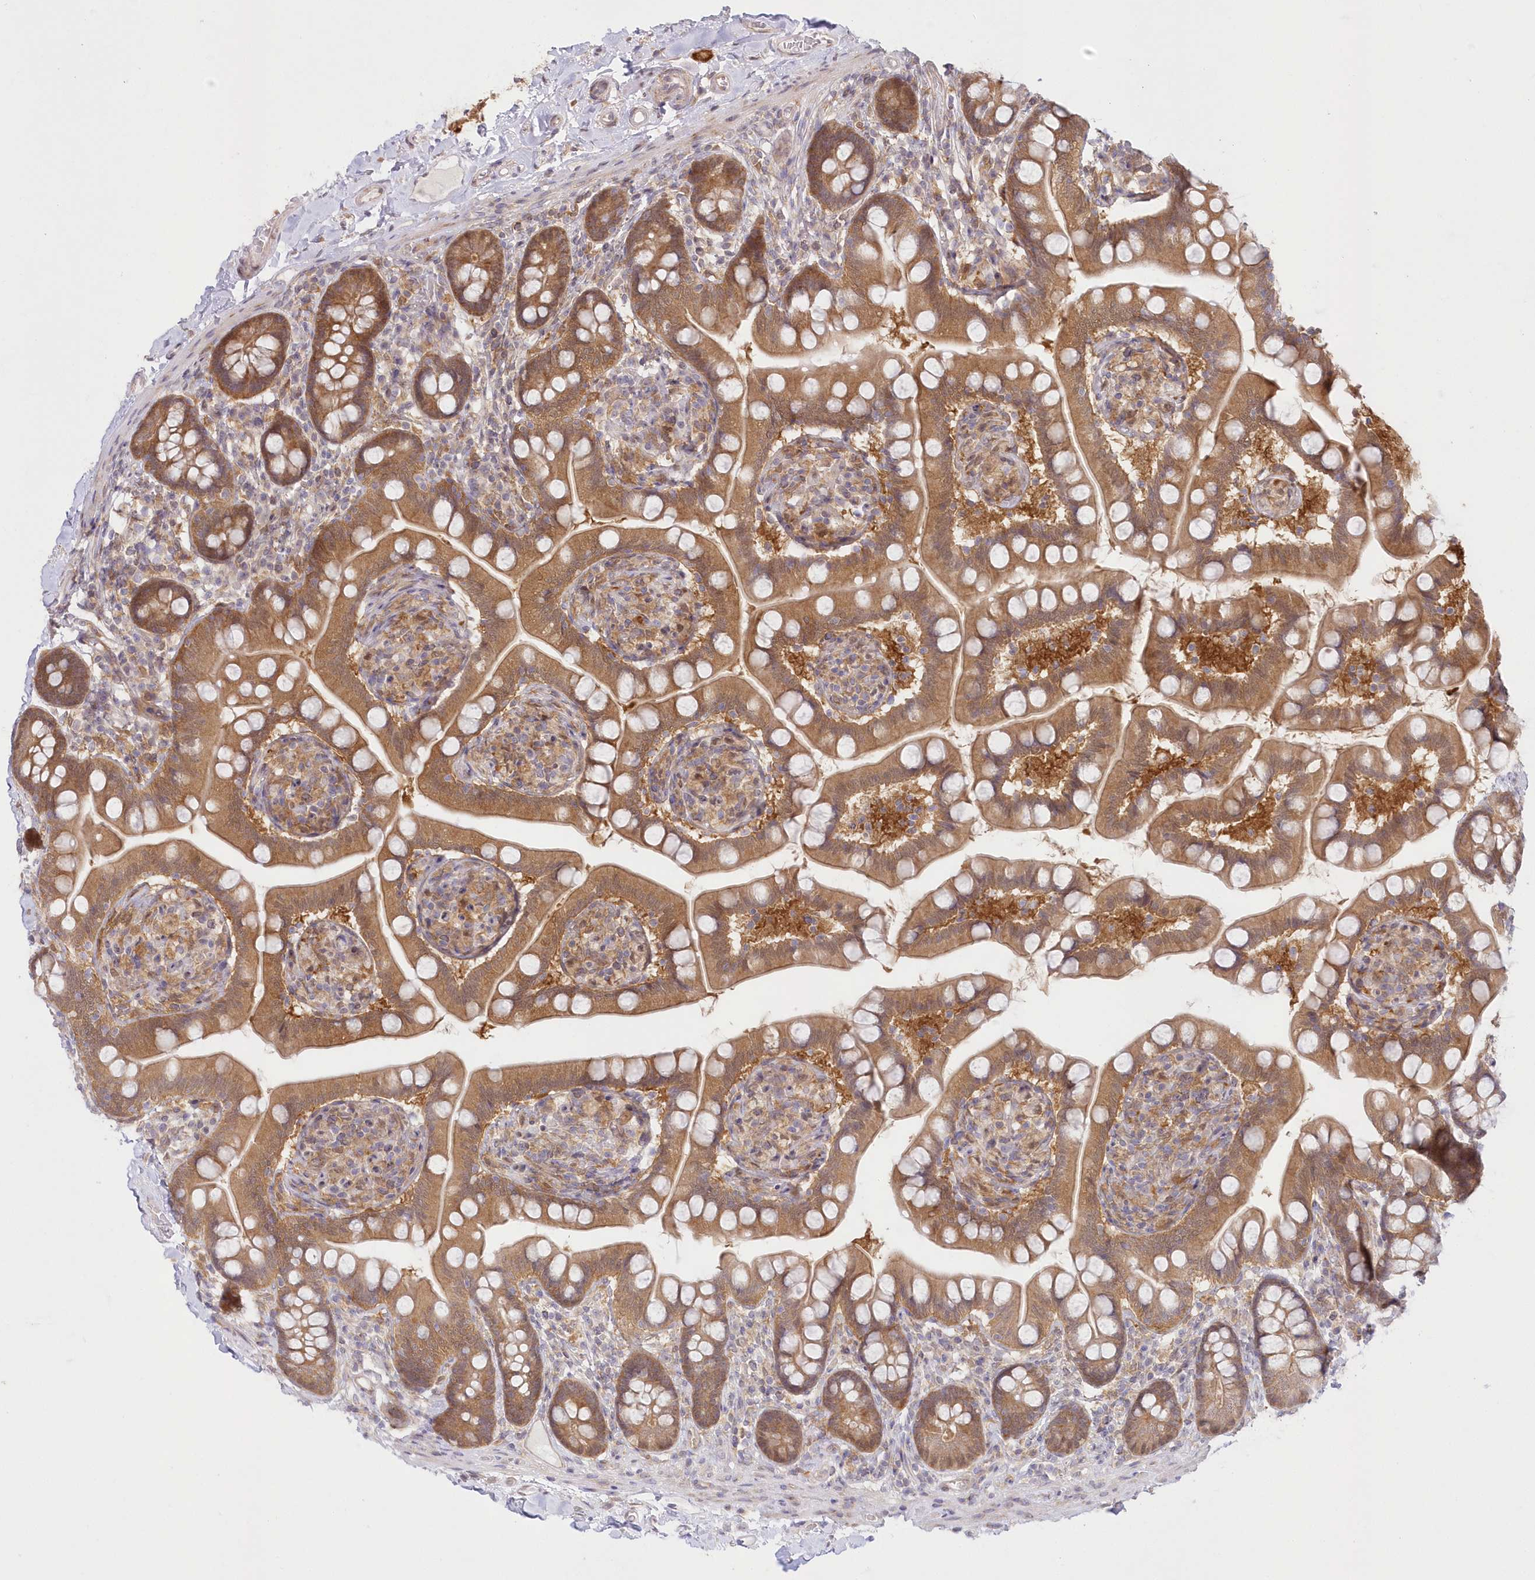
{"staining": {"intensity": "moderate", "quantity": ">75%", "location": "cytoplasmic/membranous"}, "tissue": "small intestine", "cell_type": "Glandular cells", "image_type": "normal", "snomed": [{"axis": "morphology", "description": "Normal tissue, NOS"}, {"axis": "topography", "description": "Small intestine"}], "caption": "This photomicrograph reveals normal small intestine stained with immunohistochemistry to label a protein in brown. The cytoplasmic/membranous of glandular cells show moderate positivity for the protein. Nuclei are counter-stained blue.", "gene": "RNPEP", "patient": {"sex": "female", "age": 64}}